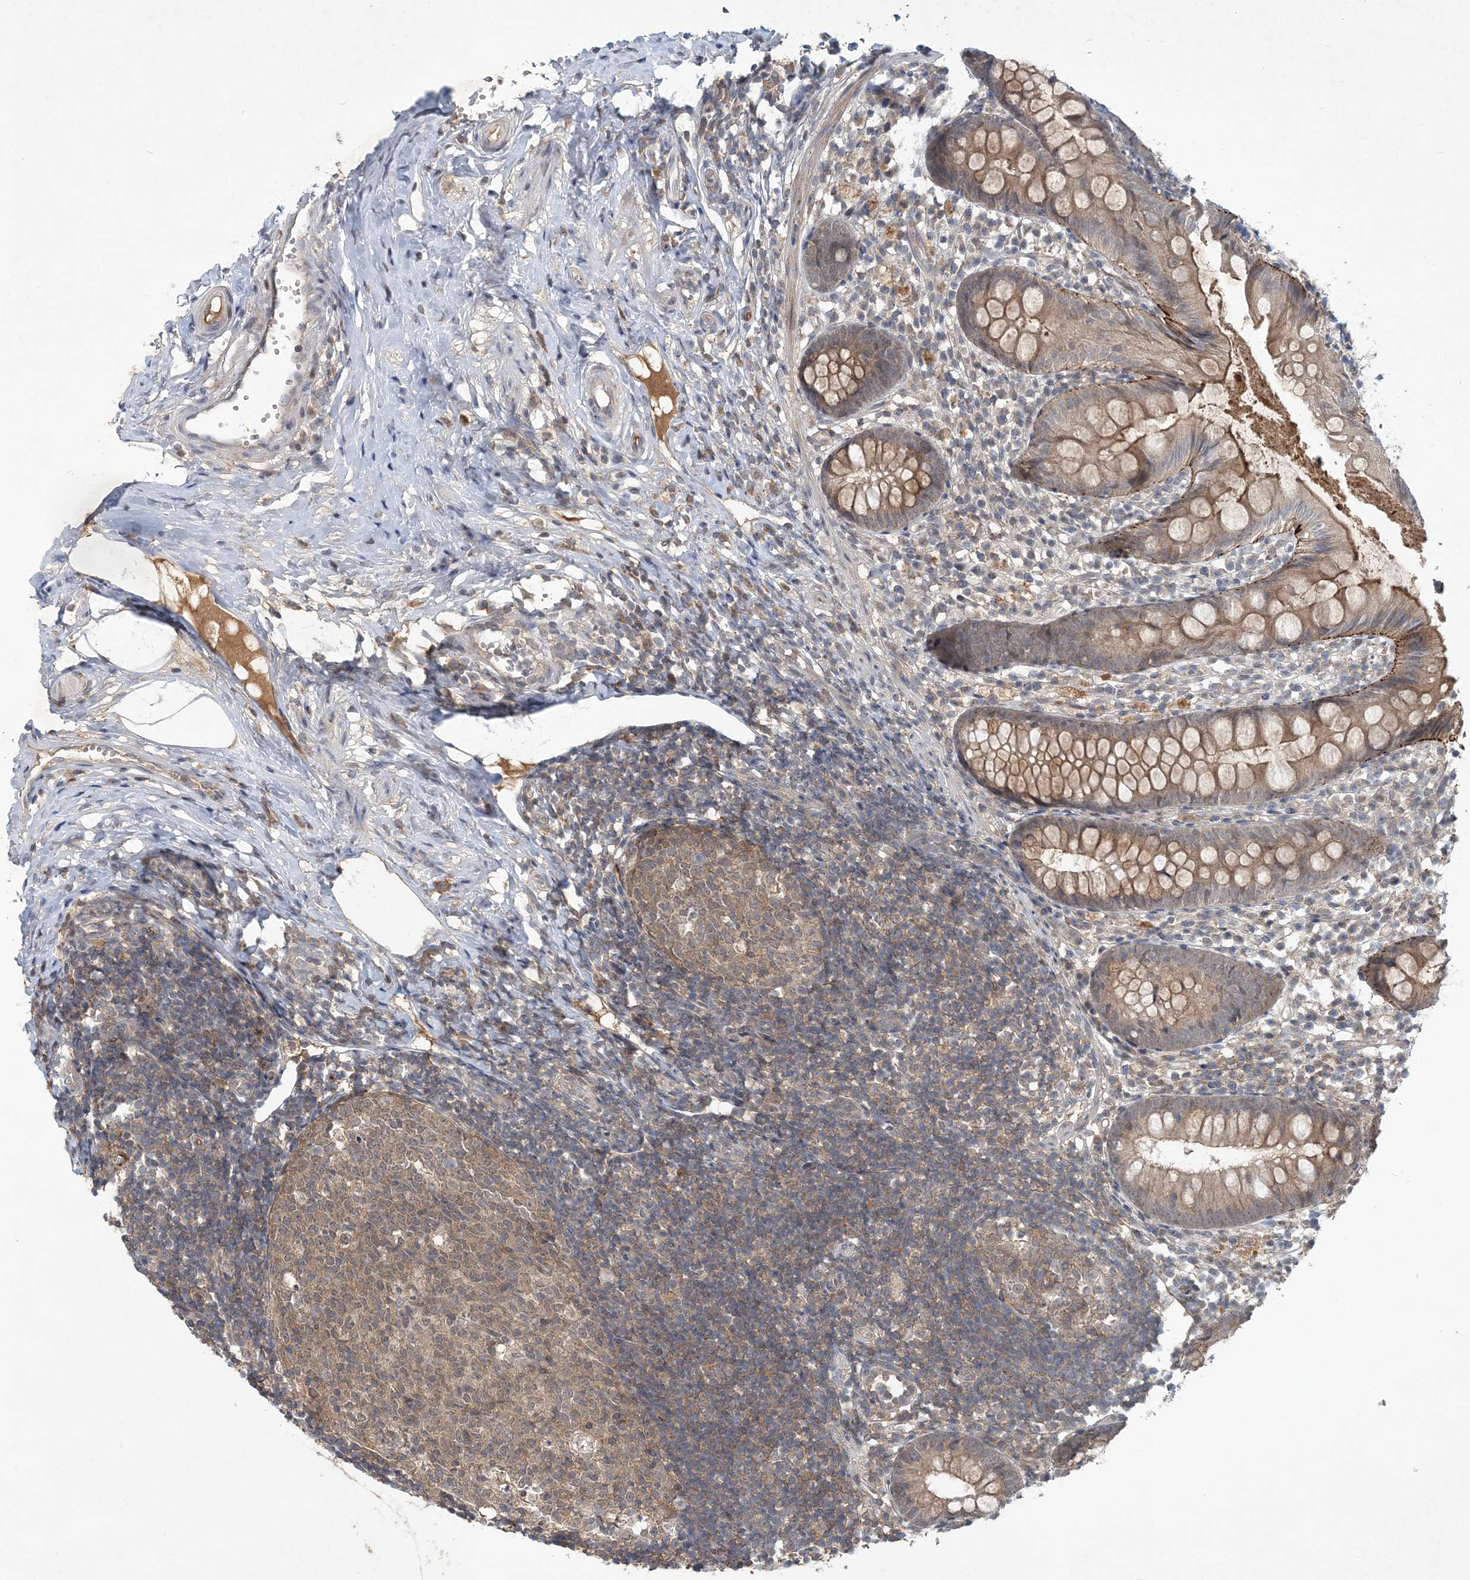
{"staining": {"intensity": "moderate", "quantity": ">75%", "location": "cytoplasmic/membranous"}, "tissue": "appendix", "cell_type": "Glandular cells", "image_type": "normal", "snomed": [{"axis": "morphology", "description": "Normal tissue, NOS"}, {"axis": "topography", "description": "Appendix"}], "caption": "This micrograph displays benign appendix stained with immunohistochemistry to label a protein in brown. The cytoplasmic/membranous of glandular cells show moderate positivity for the protein. Nuclei are counter-stained blue.", "gene": "RNF25", "patient": {"sex": "female", "age": 20}}